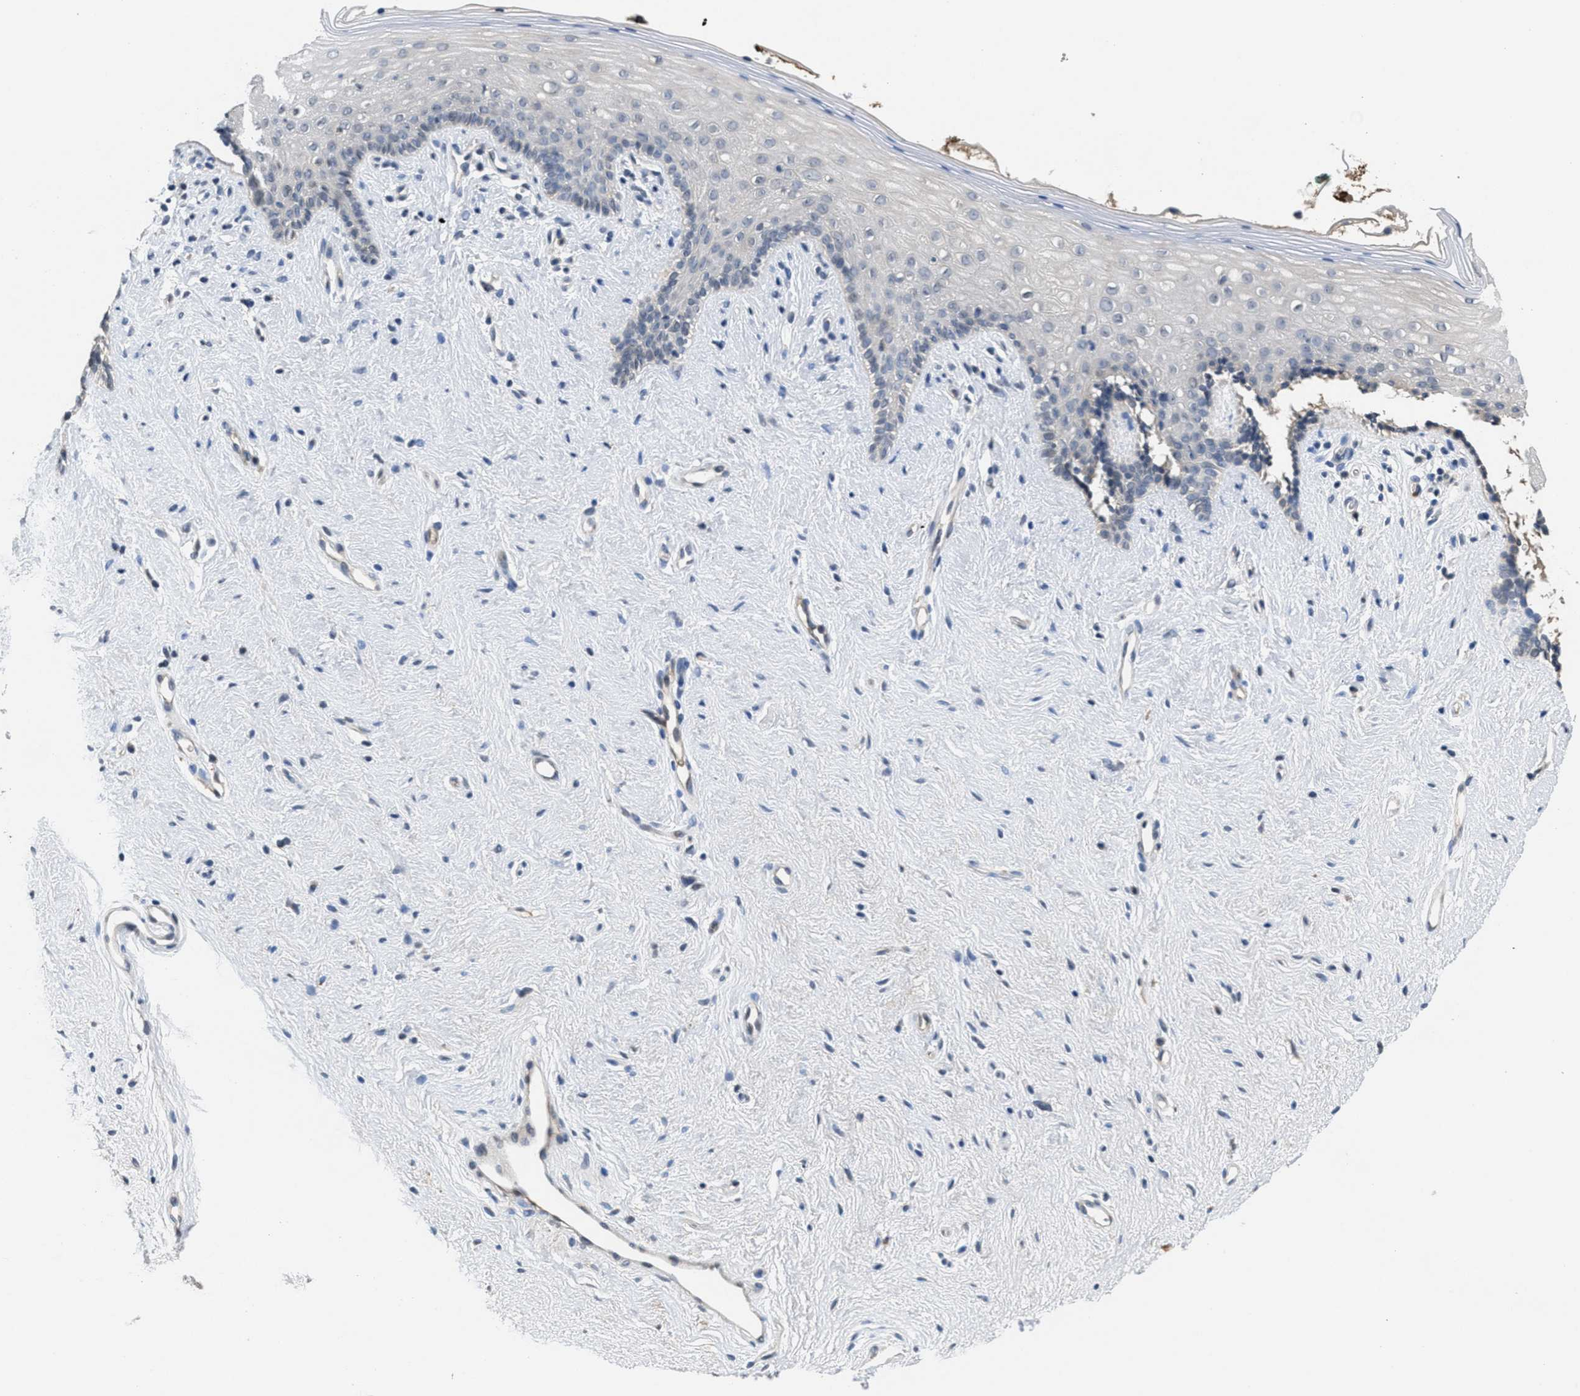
{"staining": {"intensity": "negative", "quantity": "none", "location": "none"}, "tissue": "vagina", "cell_type": "Squamous epithelial cells", "image_type": "normal", "snomed": [{"axis": "morphology", "description": "Normal tissue, NOS"}, {"axis": "topography", "description": "Vagina"}], "caption": "Immunohistochemical staining of normal vagina displays no significant expression in squamous epithelial cells. (DAB immunohistochemistry (IHC) with hematoxylin counter stain).", "gene": "ANGPT1", "patient": {"sex": "female", "age": 44}}